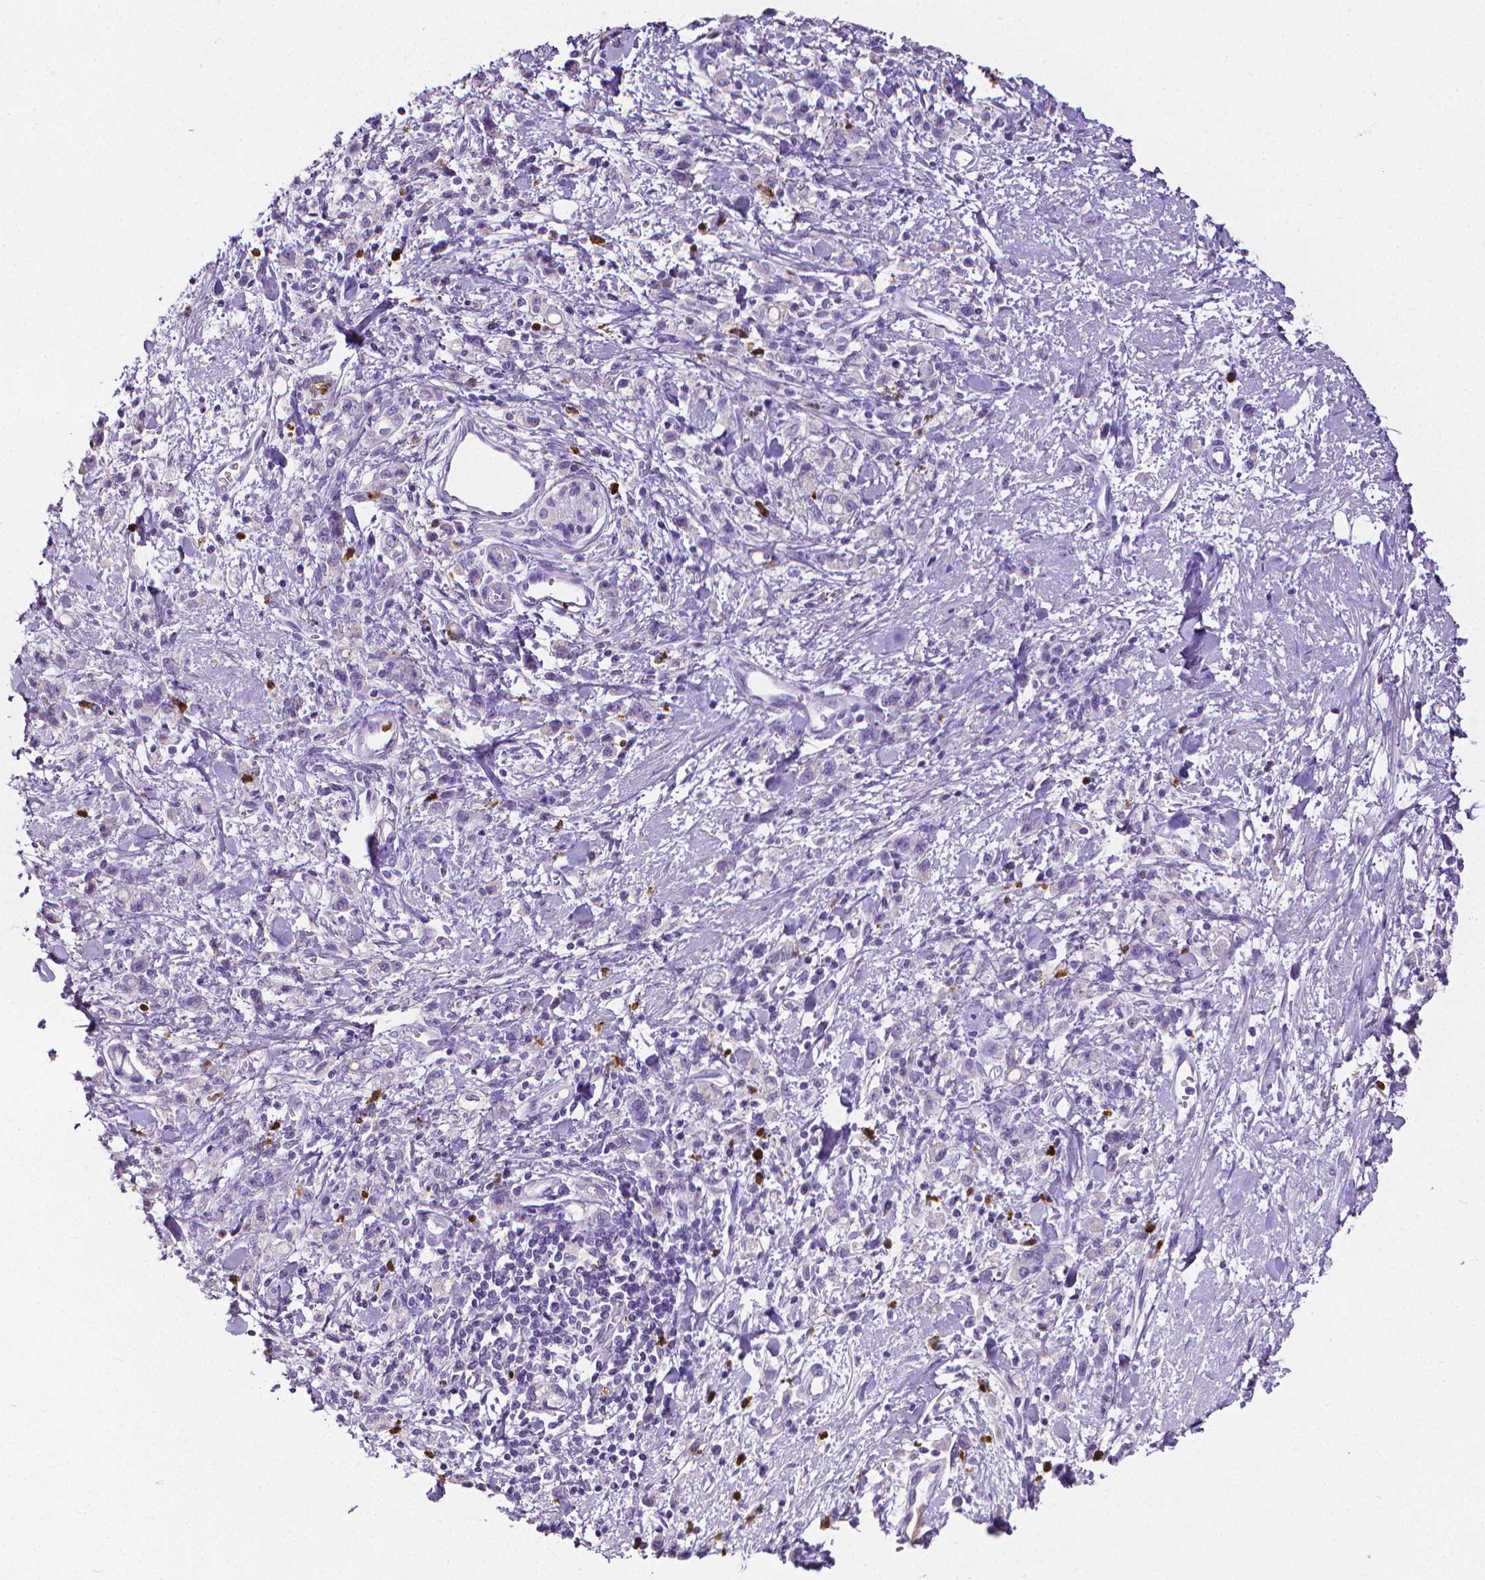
{"staining": {"intensity": "negative", "quantity": "none", "location": "none"}, "tissue": "stomach cancer", "cell_type": "Tumor cells", "image_type": "cancer", "snomed": [{"axis": "morphology", "description": "Adenocarcinoma, NOS"}, {"axis": "topography", "description": "Stomach"}], "caption": "A histopathology image of stomach cancer (adenocarcinoma) stained for a protein exhibits no brown staining in tumor cells. The staining was performed using DAB (3,3'-diaminobenzidine) to visualize the protein expression in brown, while the nuclei were stained in blue with hematoxylin (Magnification: 20x).", "gene": "MMP9", "patient": {"sex": "male", "age": 77}}